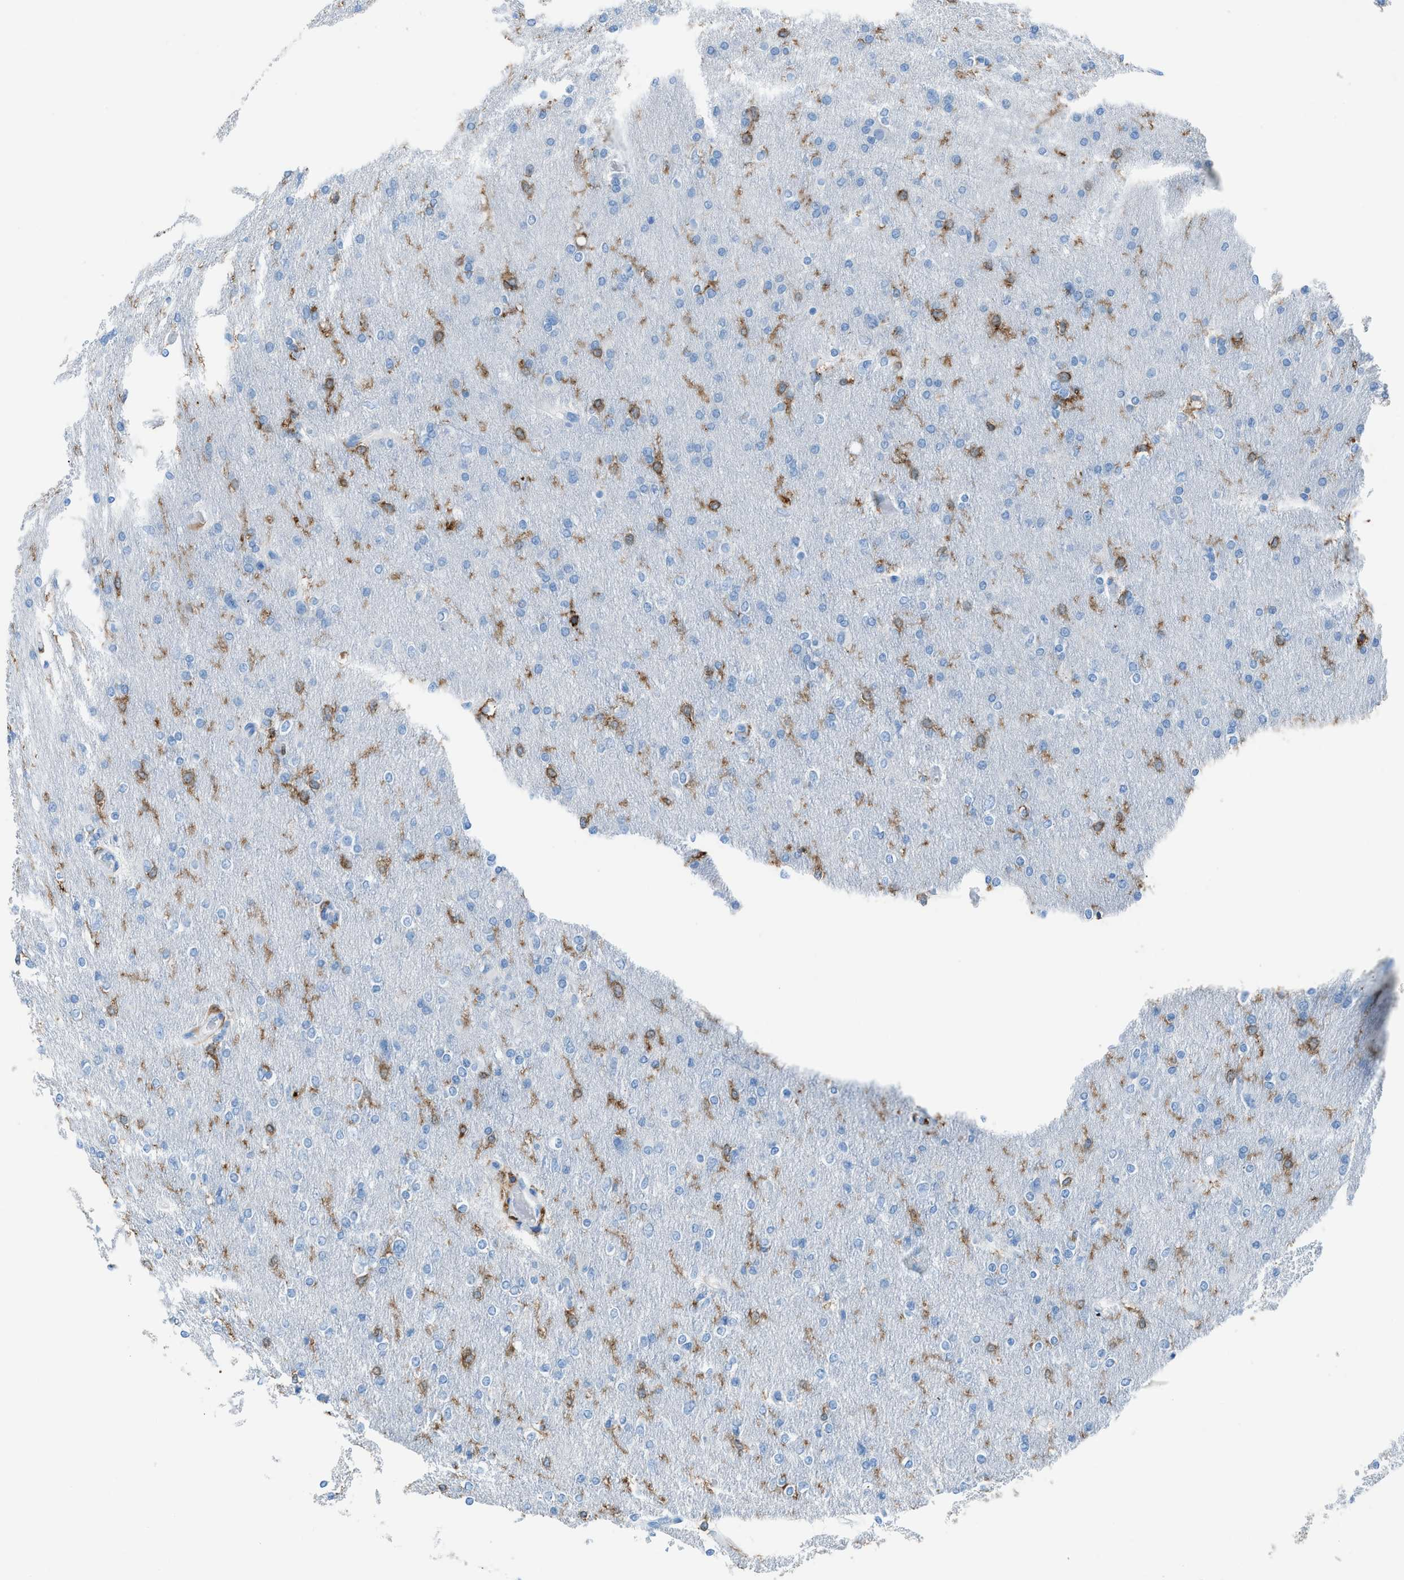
{"staining": {"intensity": "moderate", "quantity": "25%-75%", "location": "cytoplasmic/membranous"}, "tissue": "glioma", "cell_type": "Tumor cells", "image_type": "cancer", "snomed": [{"axis": "morphology", "description": "Glioma, malignant, High grade"}, {"axis": "topography", "description": "Cerebral cortex"}], "caption": "Malignant high-grade glioma stained with DAB immunohistochemistry (IHC) exhibits medium levels of moderate cytoplasmic/membranous expression in about 25%-75% of tumor cells.", "gene": "ITGB2", "patient": {"sex": "female", "age": 36}}